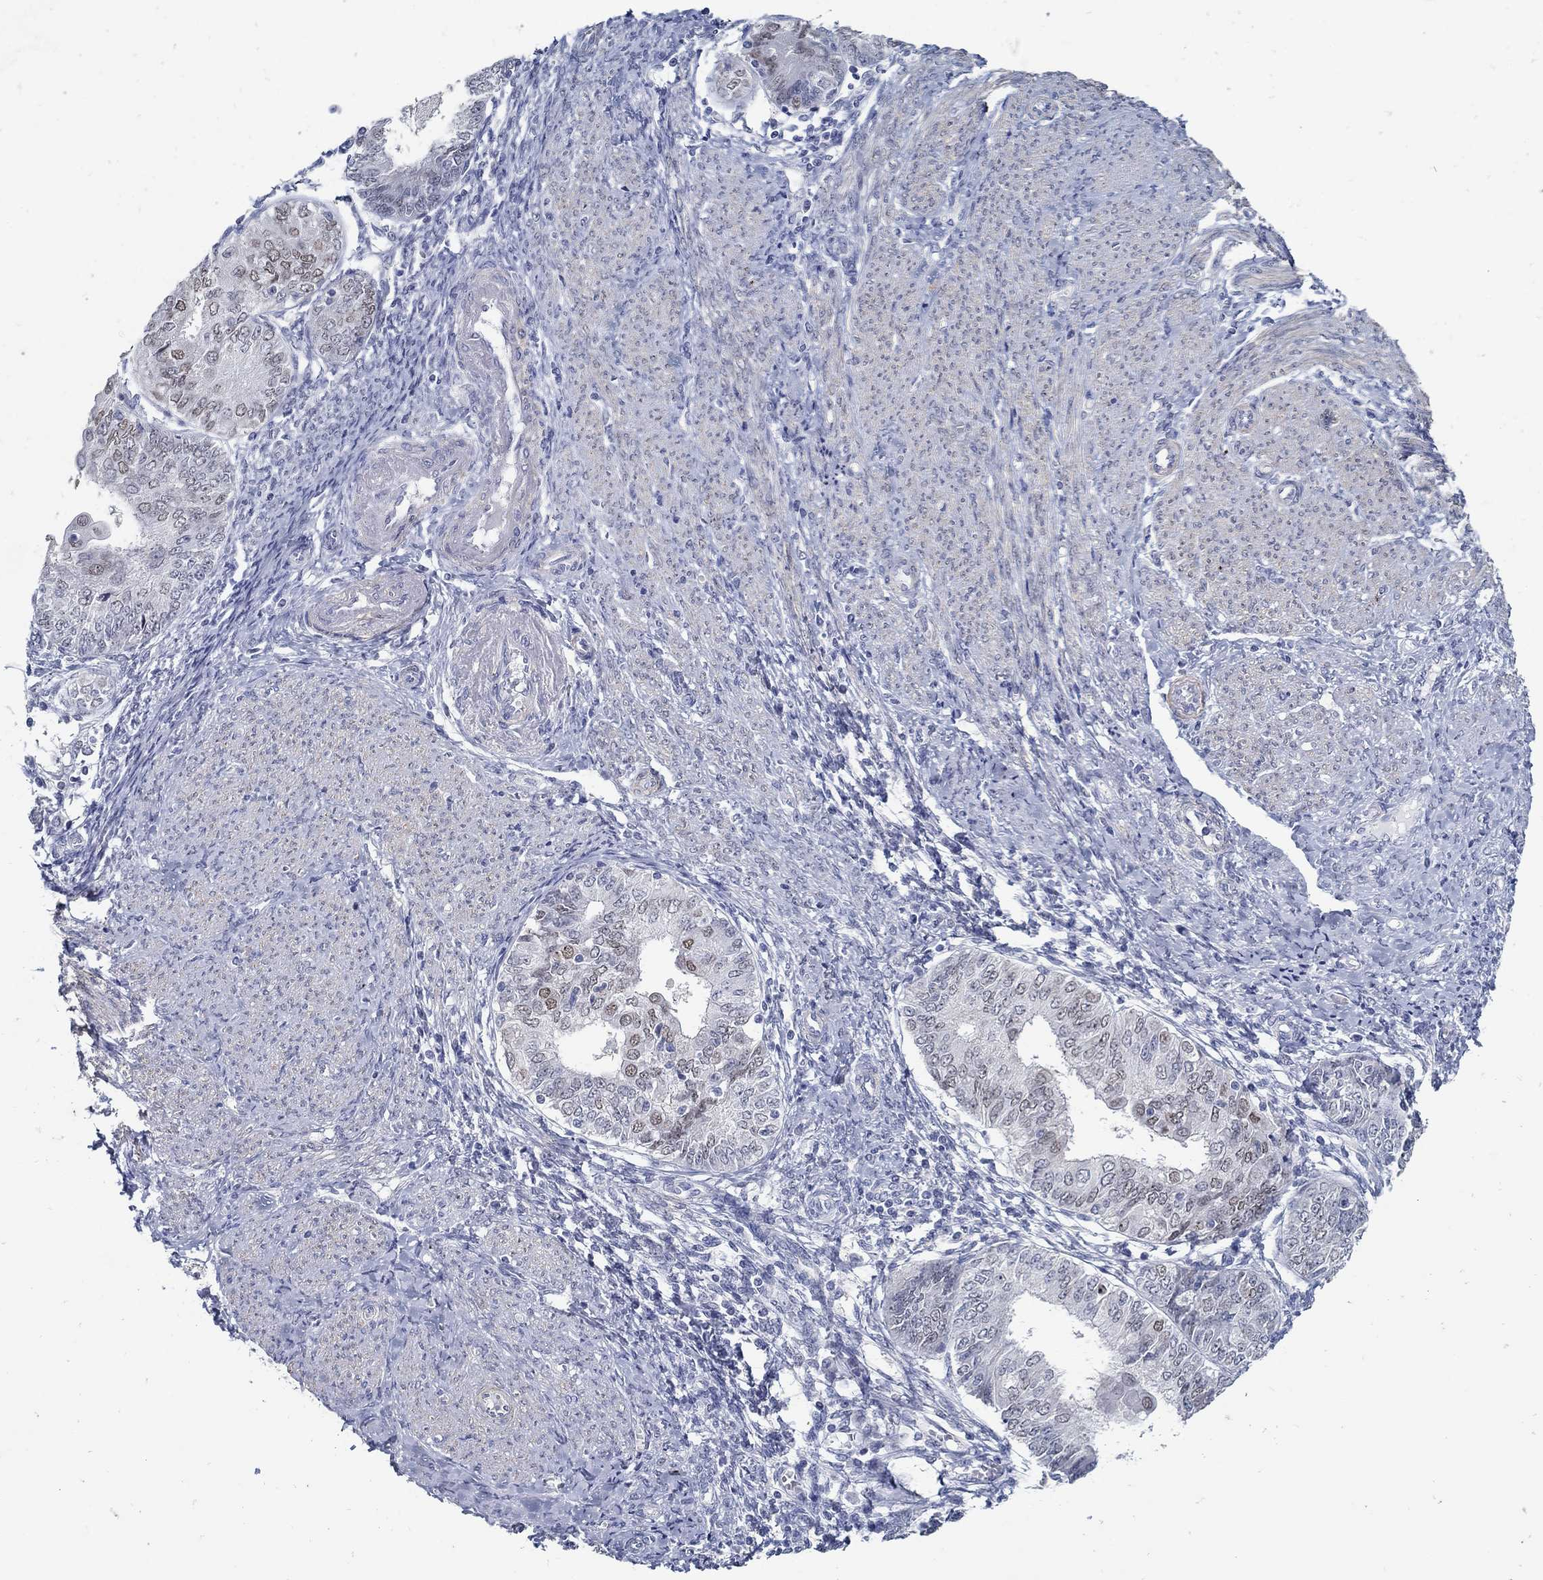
{"staining": {"intensity": "weak", "quantity": "<25%", "location": "nuclear"}, "tissue": "endometrial cancer", "cell_type": "Tumor cells", "image_type": "cancer", "snomed": [{"axis": "morphology", "description": "Adenocarcinoma, NOS"}, {"axis": "topography", "description": "Endometrium"}], "caption": "Protein analysis of adenocarcinoma (endometrial) reveals no significant staining in tumor cells.", "gene": "USP29", "patient": {"sex": "female", "age": 68}}